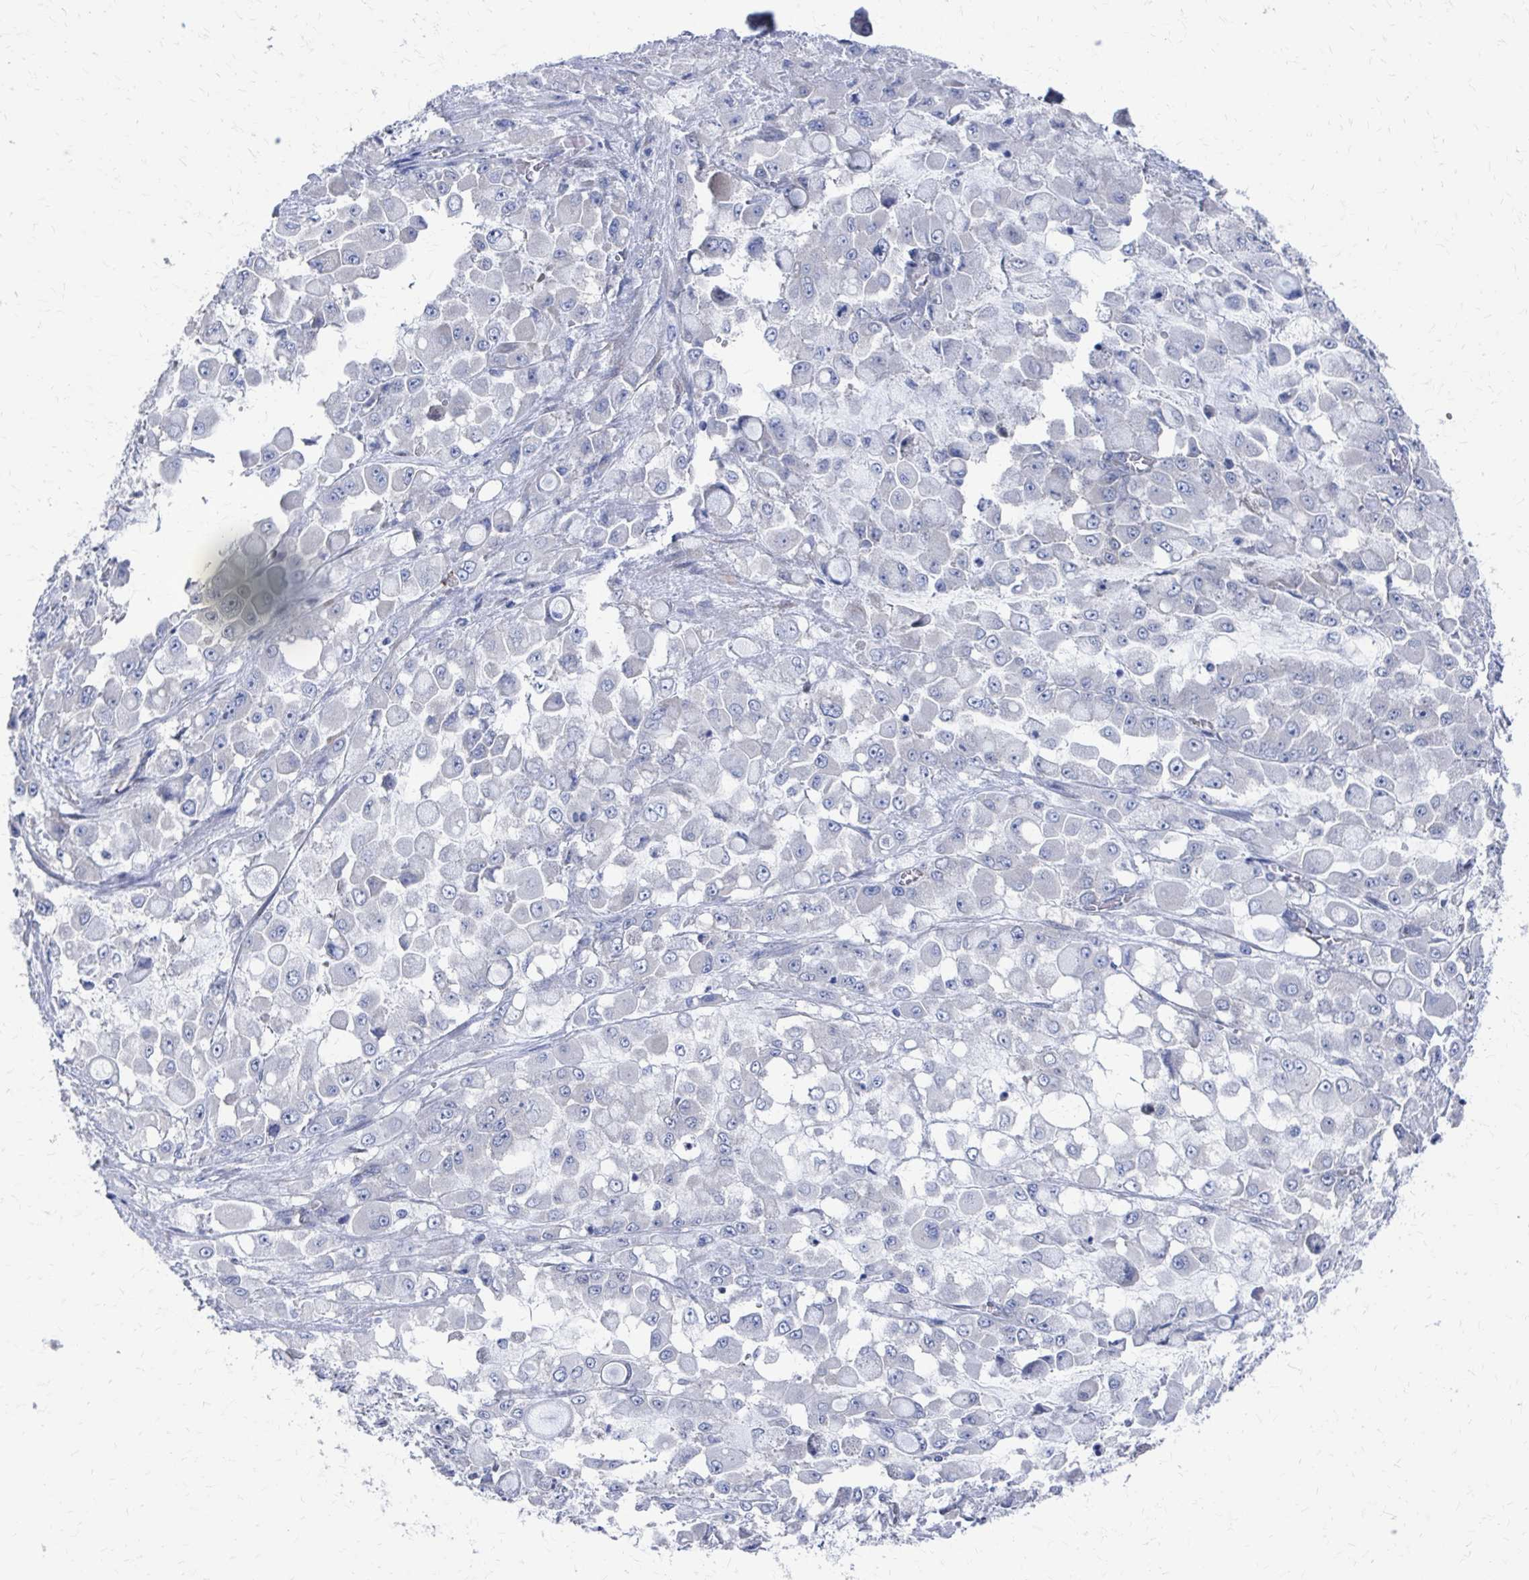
{"staining": {"intensity": "negative", "quantity": "none", "location": "none"}, "tissue": "stomach cancer", "cell_type": "Tumor cells", "image_type": "cancer", "snomed": [{"axis": "morphology", "description": "Adenocarcinoma, NOS"}, {"axis": "topography", "description": "Stomach"}], "caption": "Tumor cells are negative for protein expression in human stomach adenocarcinoma.", "gene": "PLEKHG7", "patient": {"sex": "female", "age": 76}}